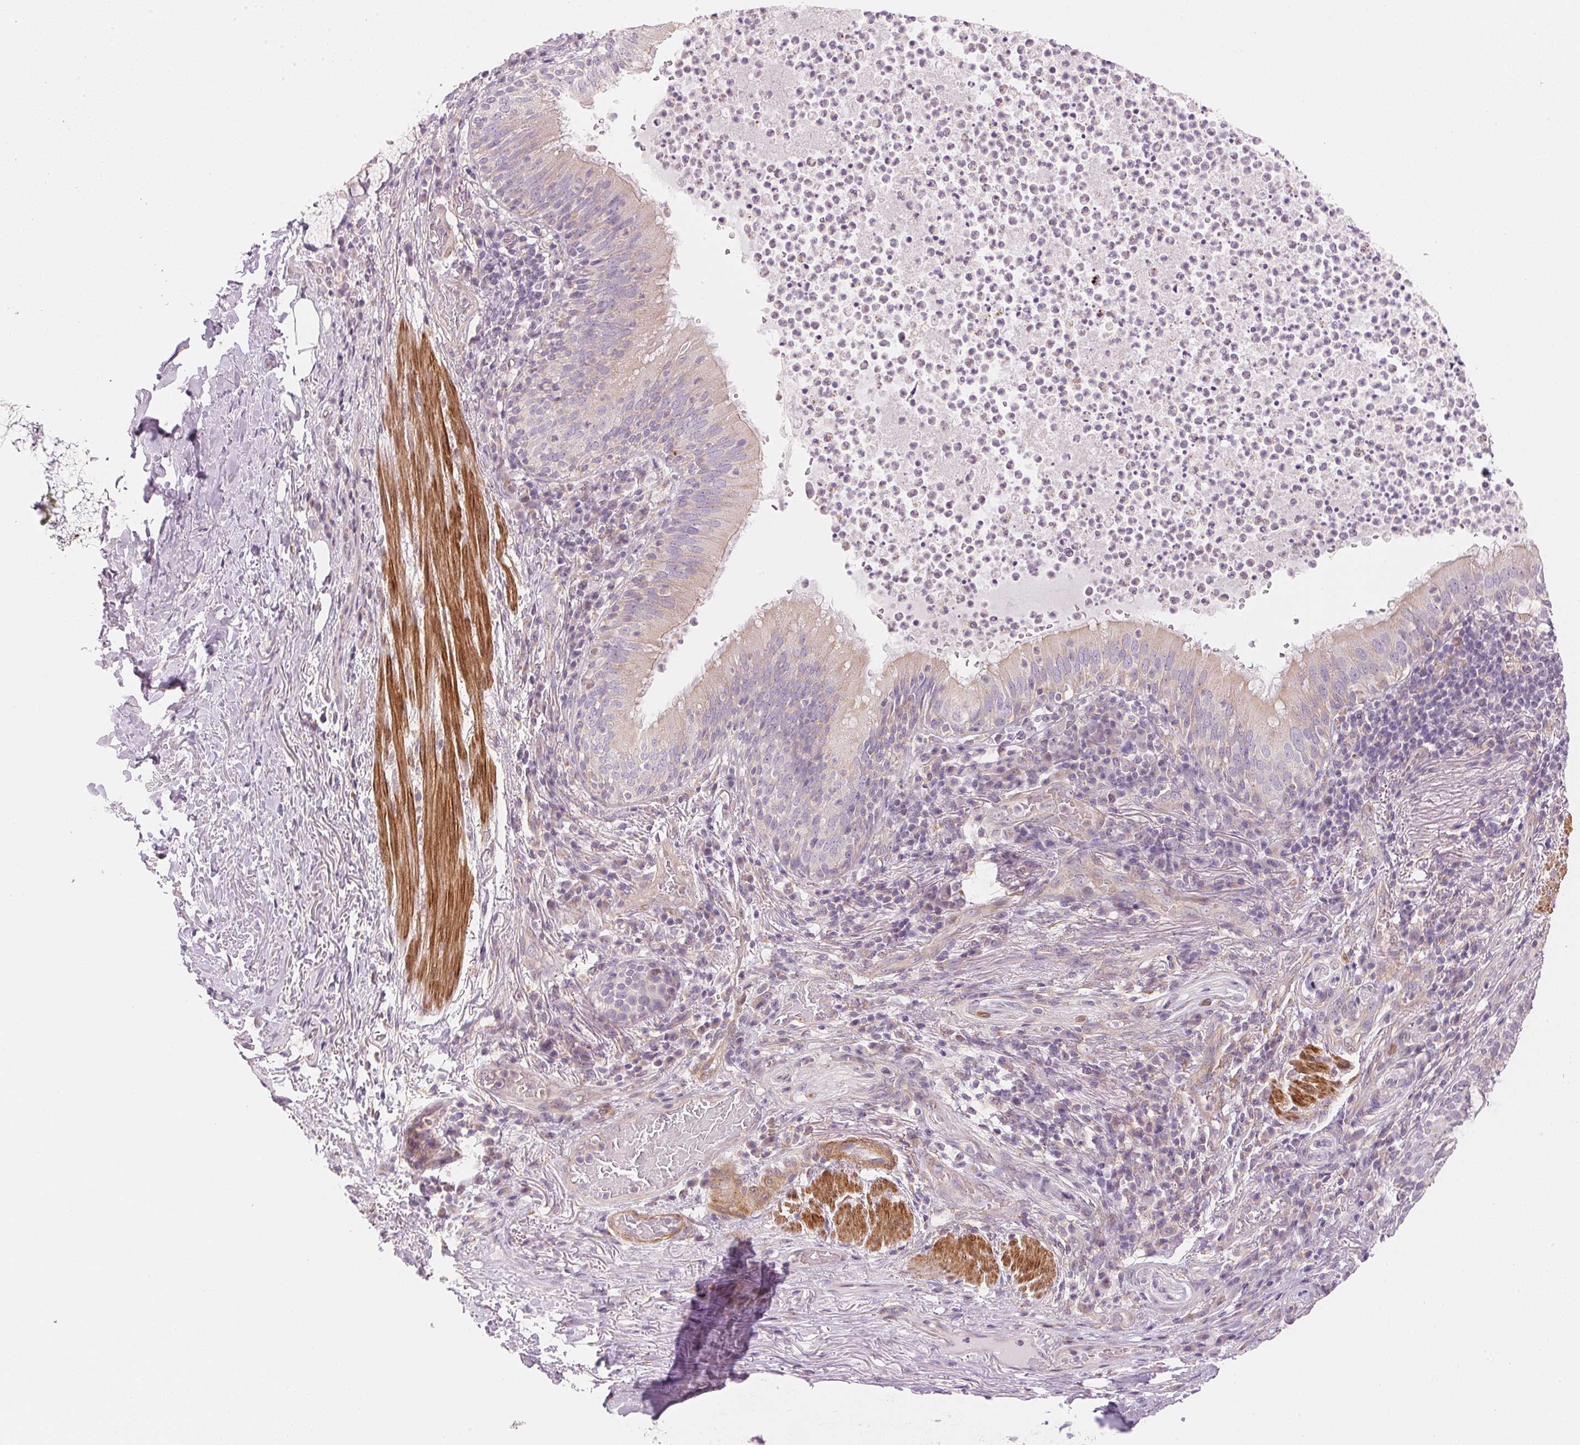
{"staining": {"intensity": "negative", "quantity": "none", "location": "none"}, "tissue": "bronchus", "cell_type": "Respiratory epithelial cells", "image_type": "normal", "snomed": [{"axis": "morphology", "description": "Normal tissue, NOS"}, {"axis": "topography", "description": "Lymph node"}, {"axis": "topography", "description": "Bronchus"}], "caption": "The photomicrograph reveals no significant expression in respiratory epithelial cells of bronchus.", "gene": "SMTN", "patient": {"sex": "male", "age": 56}}